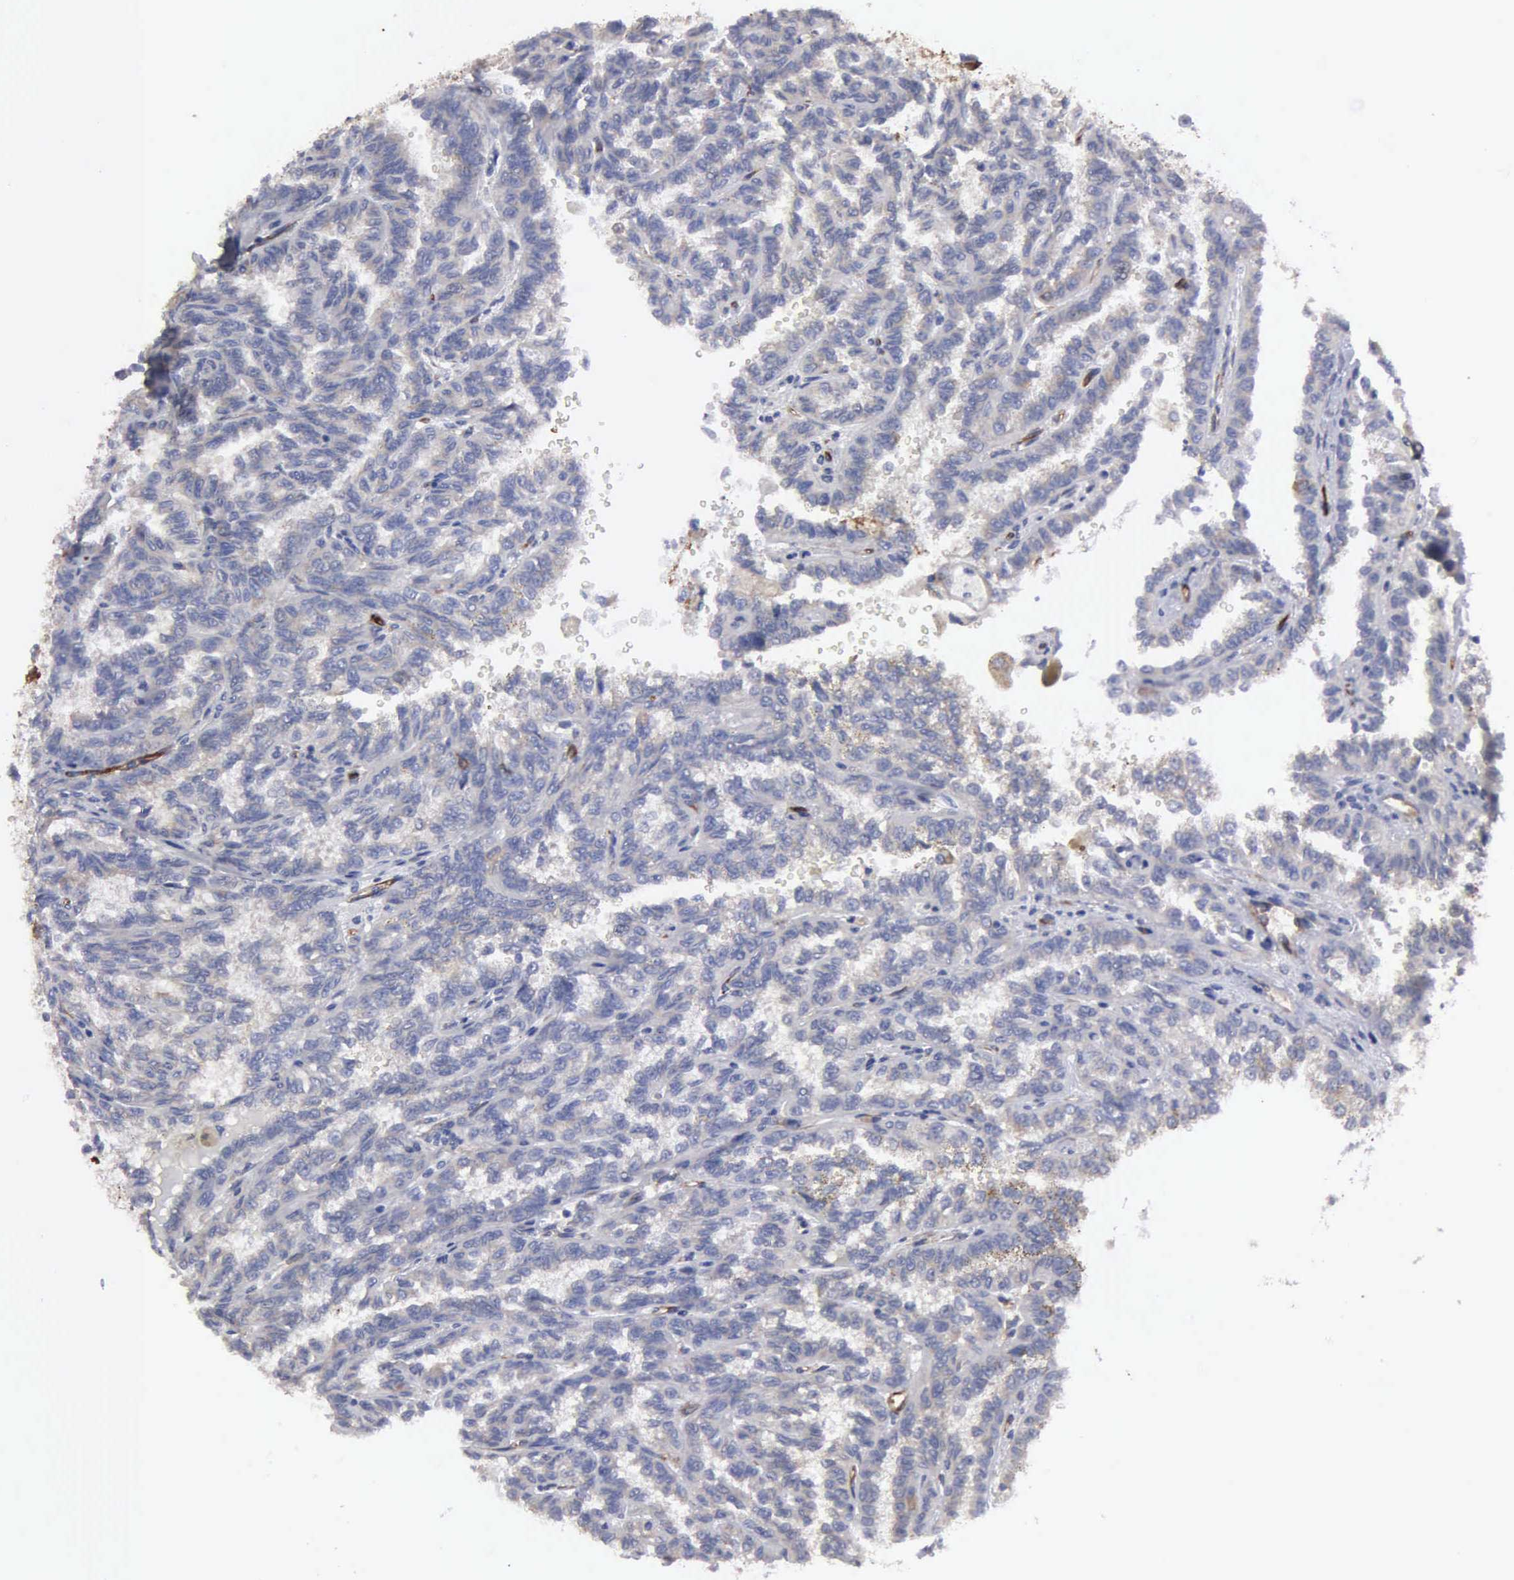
{"staining": {"intensity": "weak", "quantity": "<25%", "location": "cytoplasmic/membranous"}, "tissue": "renal cancer", "cell_type": "Tumor cells", "image_type": "cancer", "snomed": [{"axis": "morphology", "description": "Inflammation, NOS"}, {"axis": "morphology", "description": "Adenocarcinoma, NOS"}, {"axis": "topography", "description": "Kidney"}], "caption": "Tumor cells show no significant protein expression in renal adenocarcinoma.", "gene": "RDX", "patient": {"sex": "male", "age": 68}}